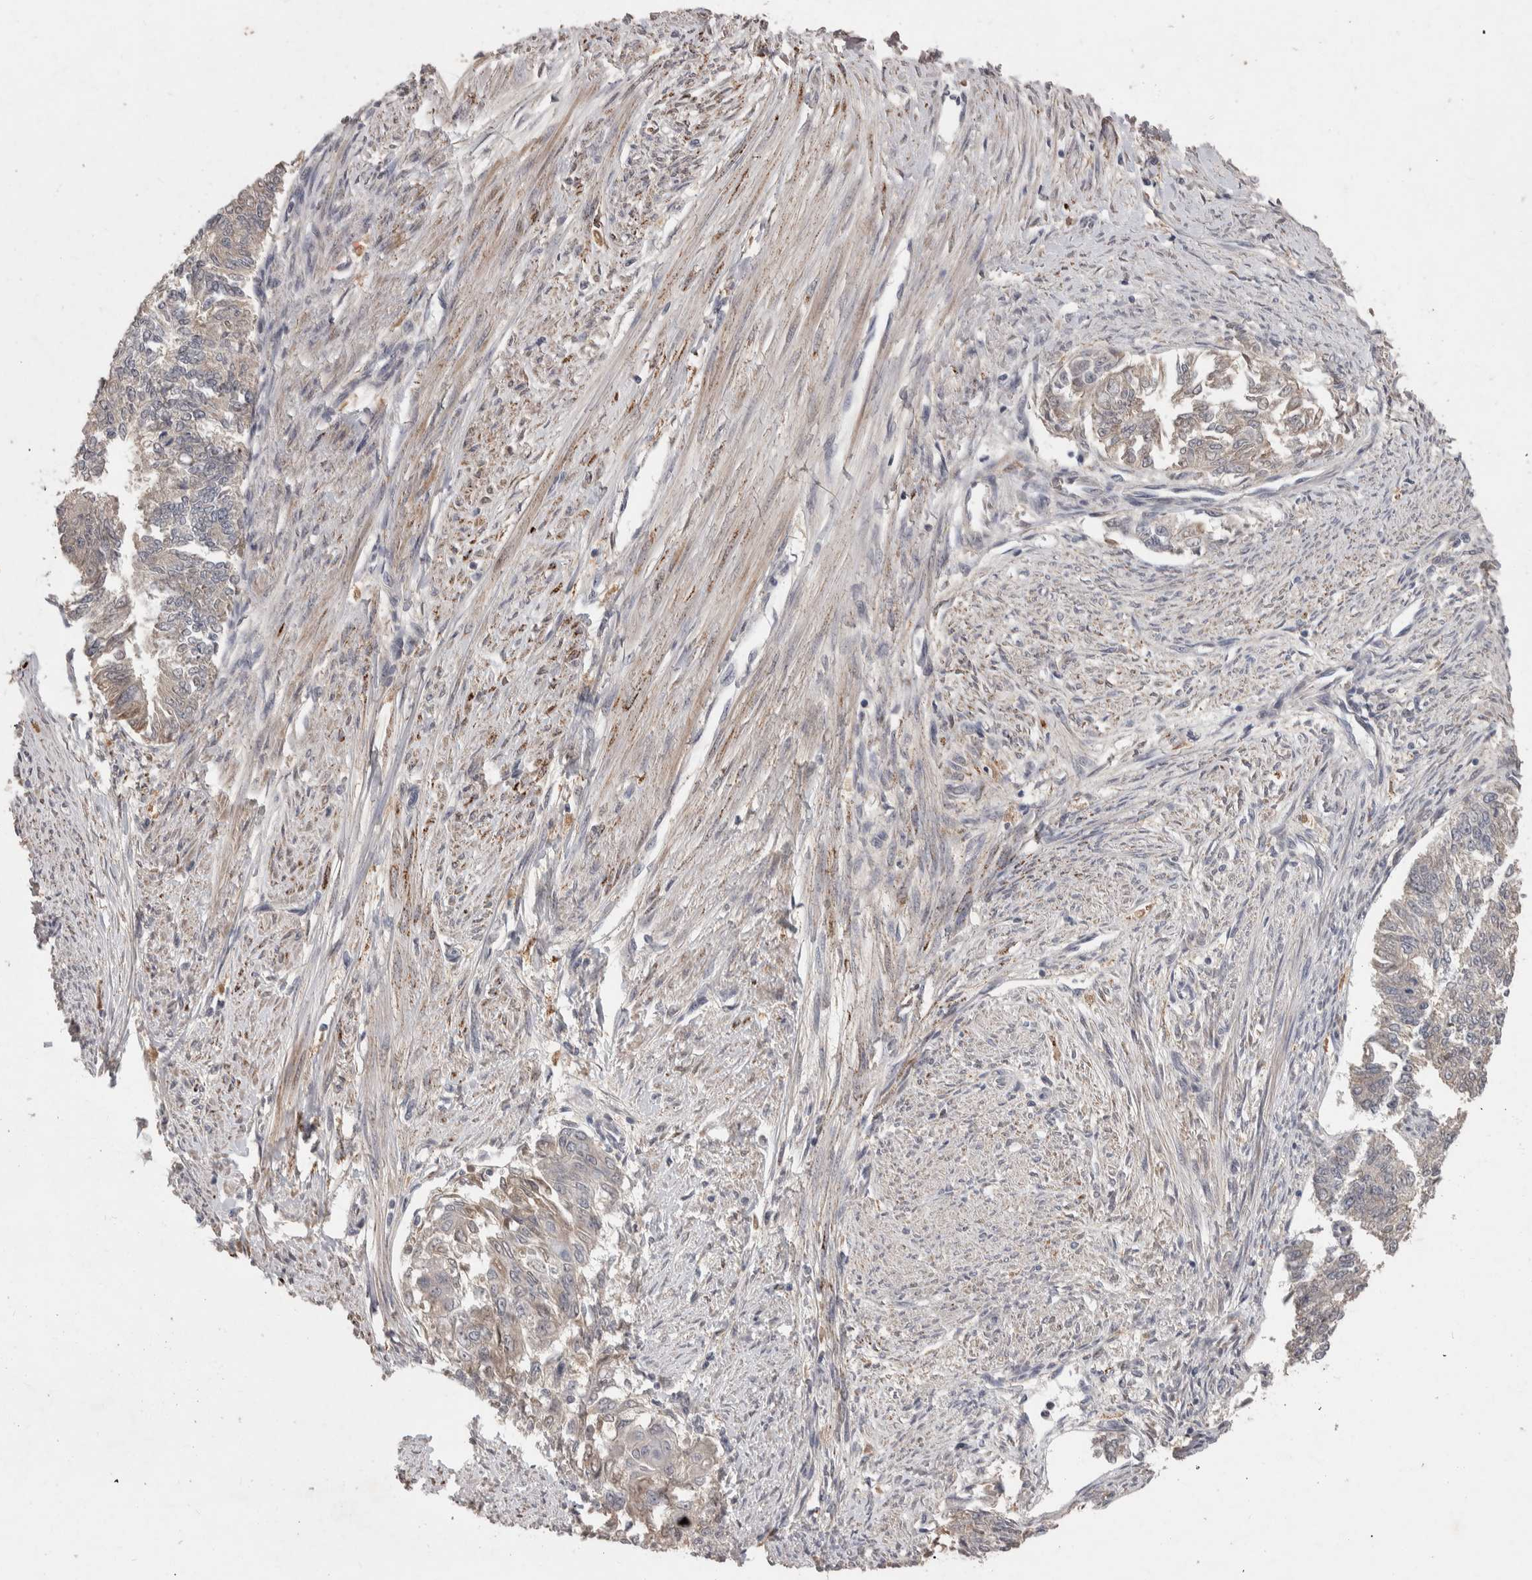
{"staining": {"intensity": "weak", "quantity": "<25%", "location": "cytoplasmic/membranous"}, "tissue": "endometrial cancer", "cell_type": "Tumor cells", "image_type": "cancer", "snomed": [{"axis": "morphology", "description": "Adenocarcinoma, NOS"}, {"axis": "topography", "description": "Endometrium"}], "caption": "The image shows no staining of tumor cells in endometrial cancer (adenocarcinoma).", "gene": "CHRM3", "patient": {"sex": "female", "age": 32}}